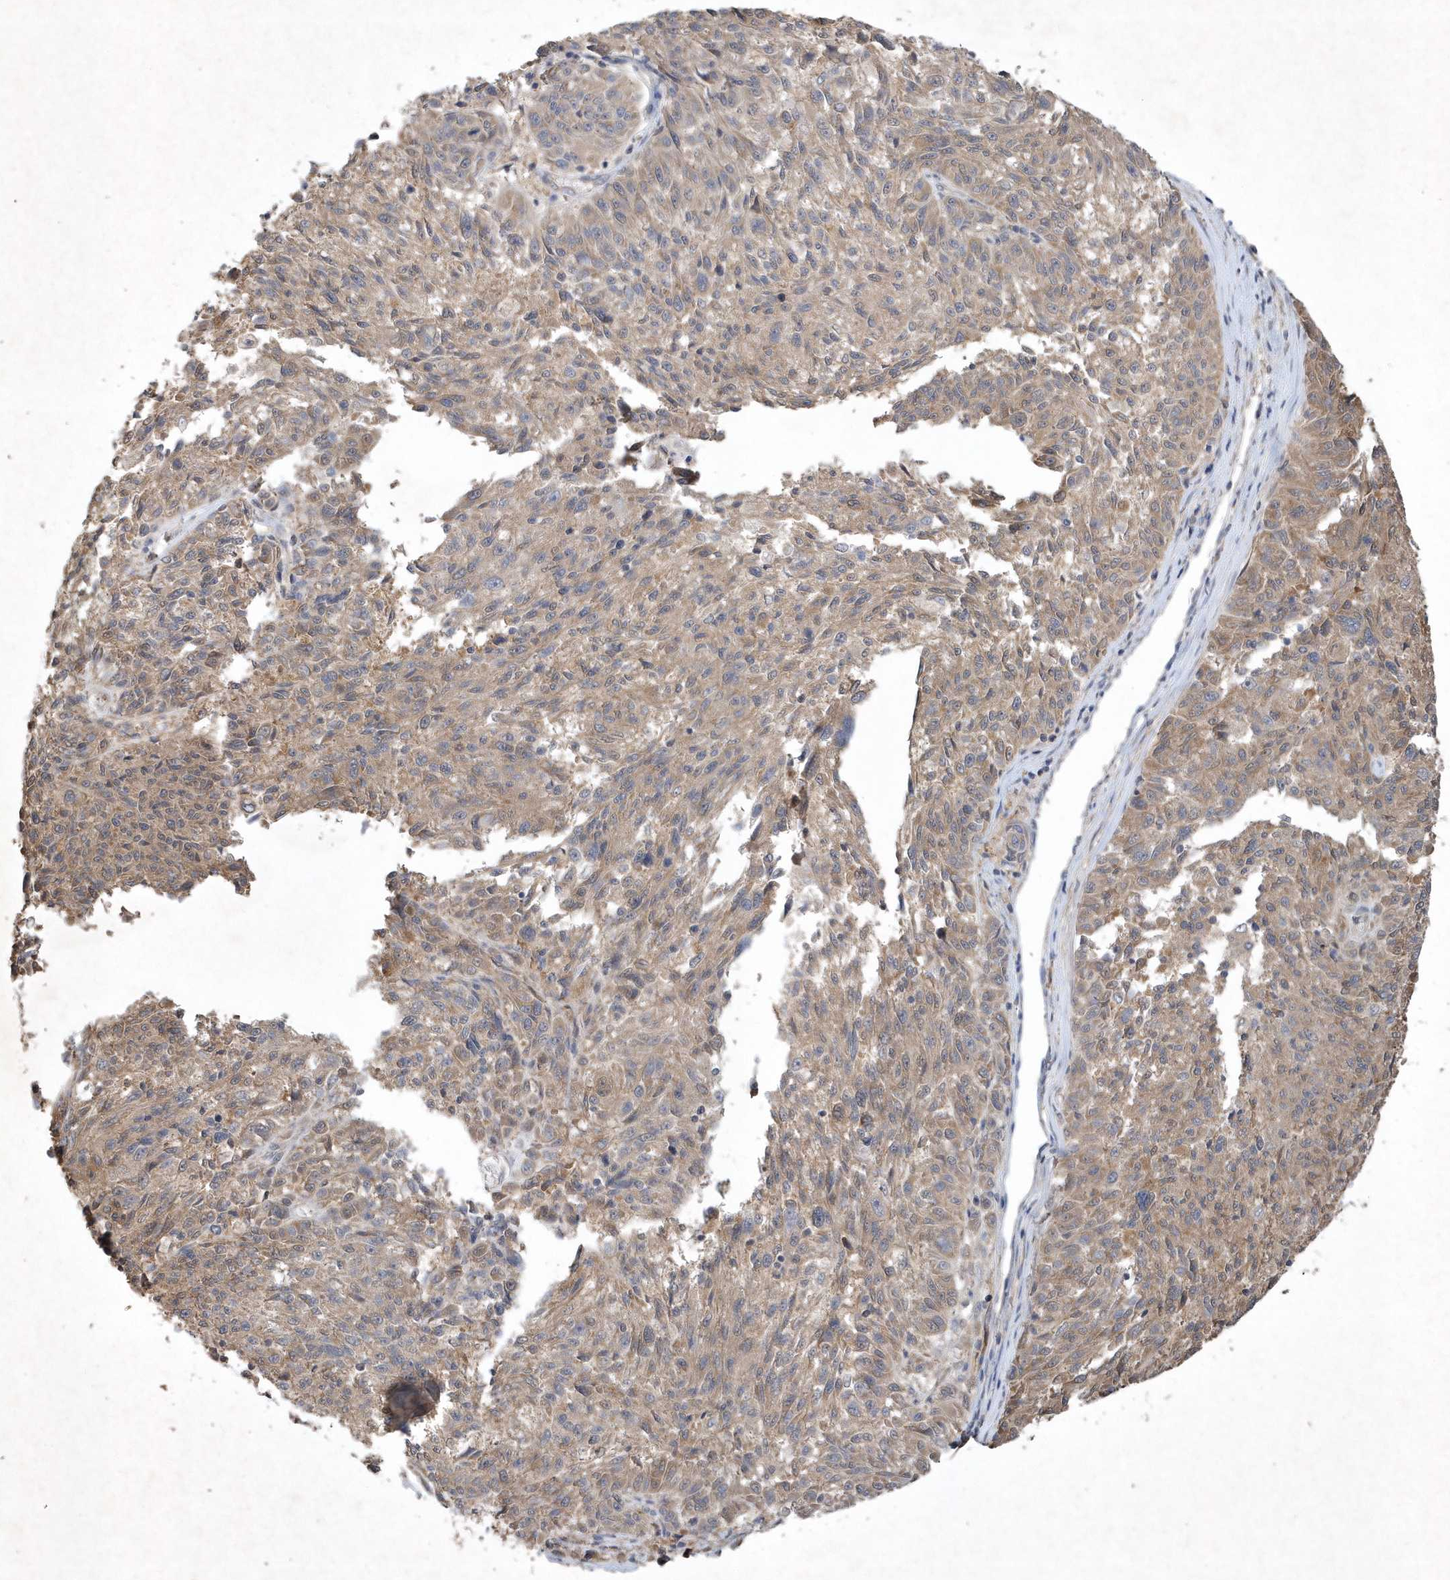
{"staining": {"intensity": "weak", "quantity": "25%-75%", "location": "cytoplasmic/membranous"}, "tissue": "melanoma", "cell_type": "Tumor cells", "image_type": "cancer", "snomed": [{"axis": "morphology", "description": "Malignant melanoma, NOS"}, {"axis": "topography", "description": "Skin"}], "caption": "Immunohistochemical staining of malignant melanoma exhibits low levels of weak cytoplasmic/membranous staining in approximately 25%-75% of tumor cells. The staining was performed using DAB (3,3'-diaminobenzidine), with brown indicating positive protein expression. Nuclei are stained blue with hematoxylin.", "gene": "AKR7A2", "patient": {"sex": "male", "age": 53}}